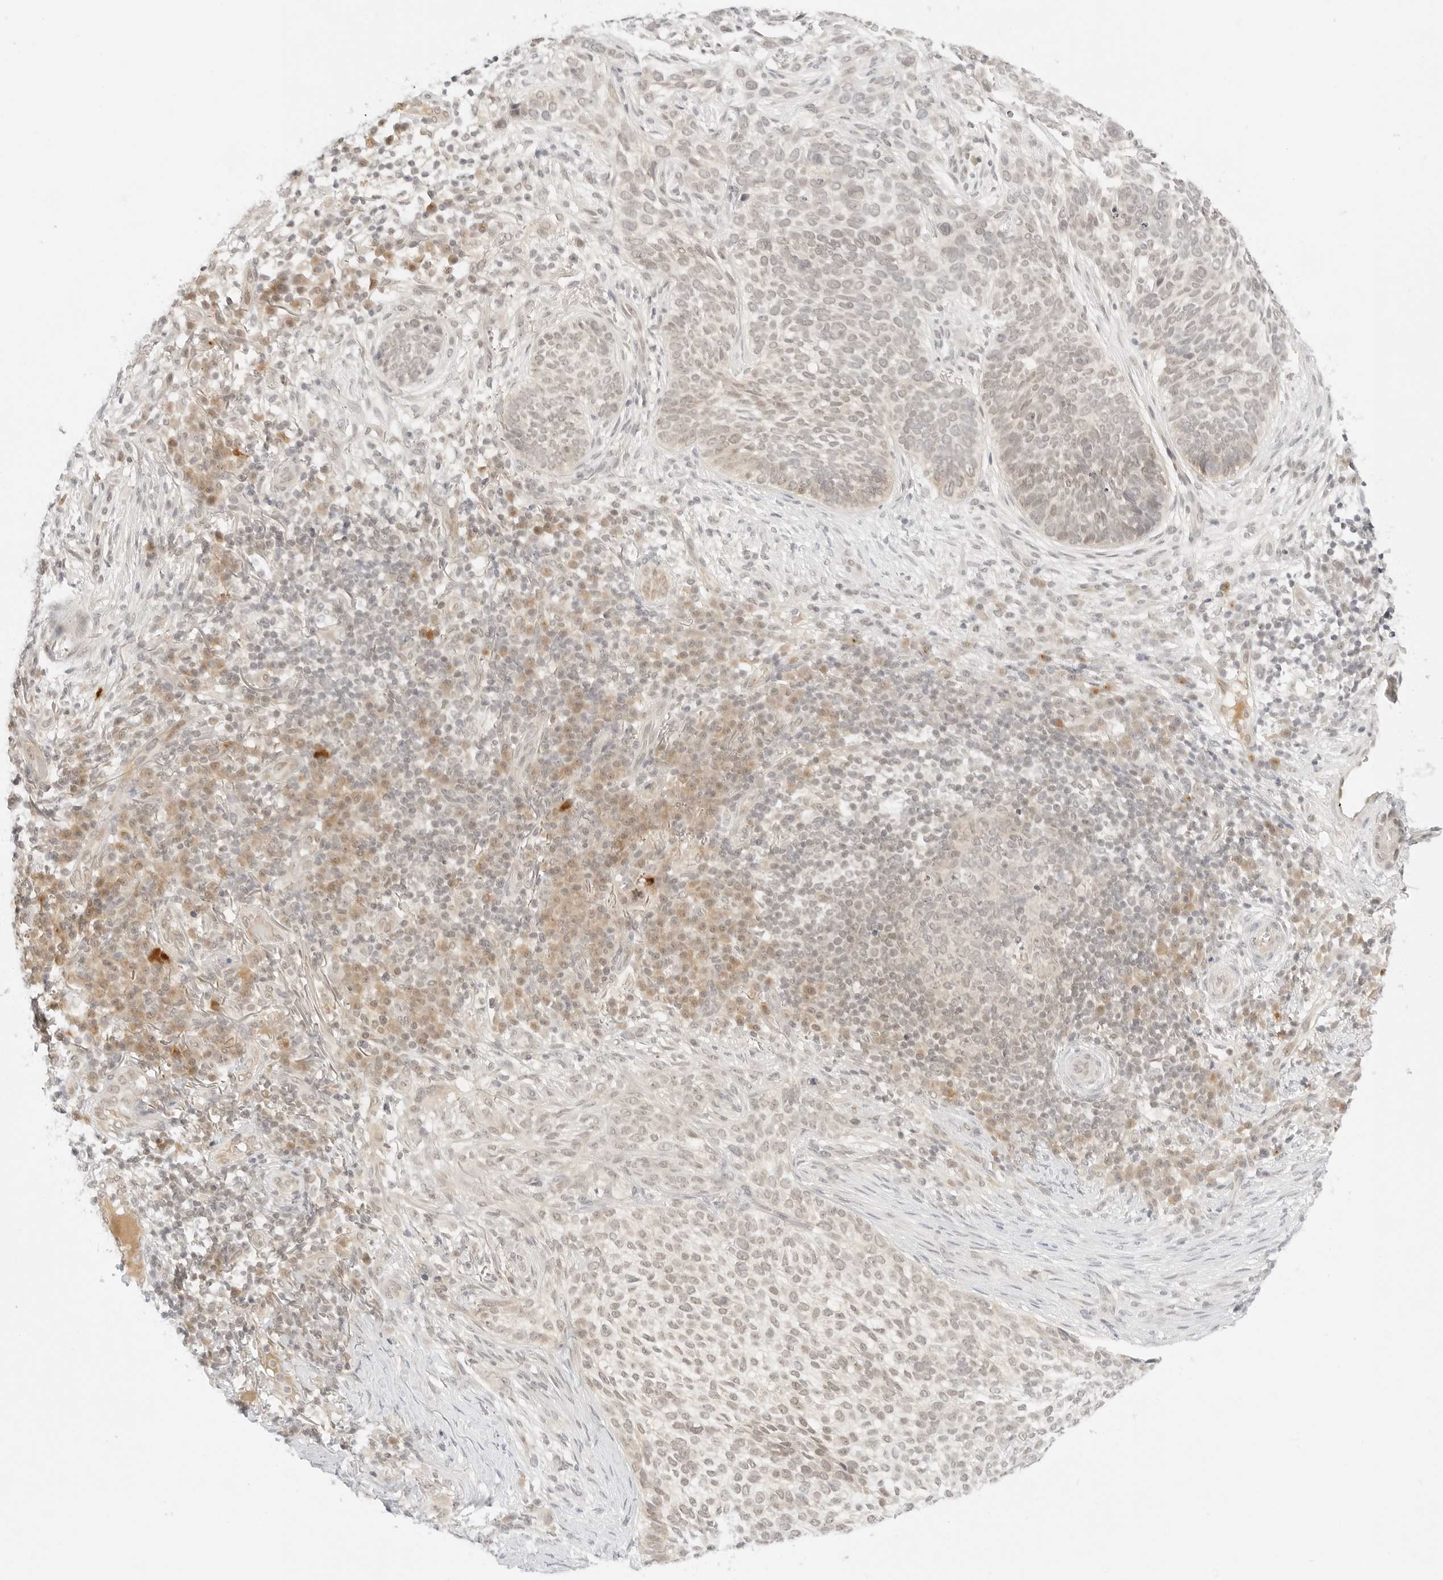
{"staining": {"intensity": "negative", "quantity": "none", "location": "none"}, "tissue": "skin cancer", "cell_type": "Tumor cells", "image_type": "cancer", "snomed": [{"axis": "morphology", "description": "Basal cell carcinoma"}, {"axis": "topography", "description": "Skin"}], "caption": "High power microscopy image of an immunohistochemistry micrograph of skin cancer, revealing no significant positivity in tumor cells.", "gene": "POLR3C", "patient": {"sex": "female", "age": 64}}